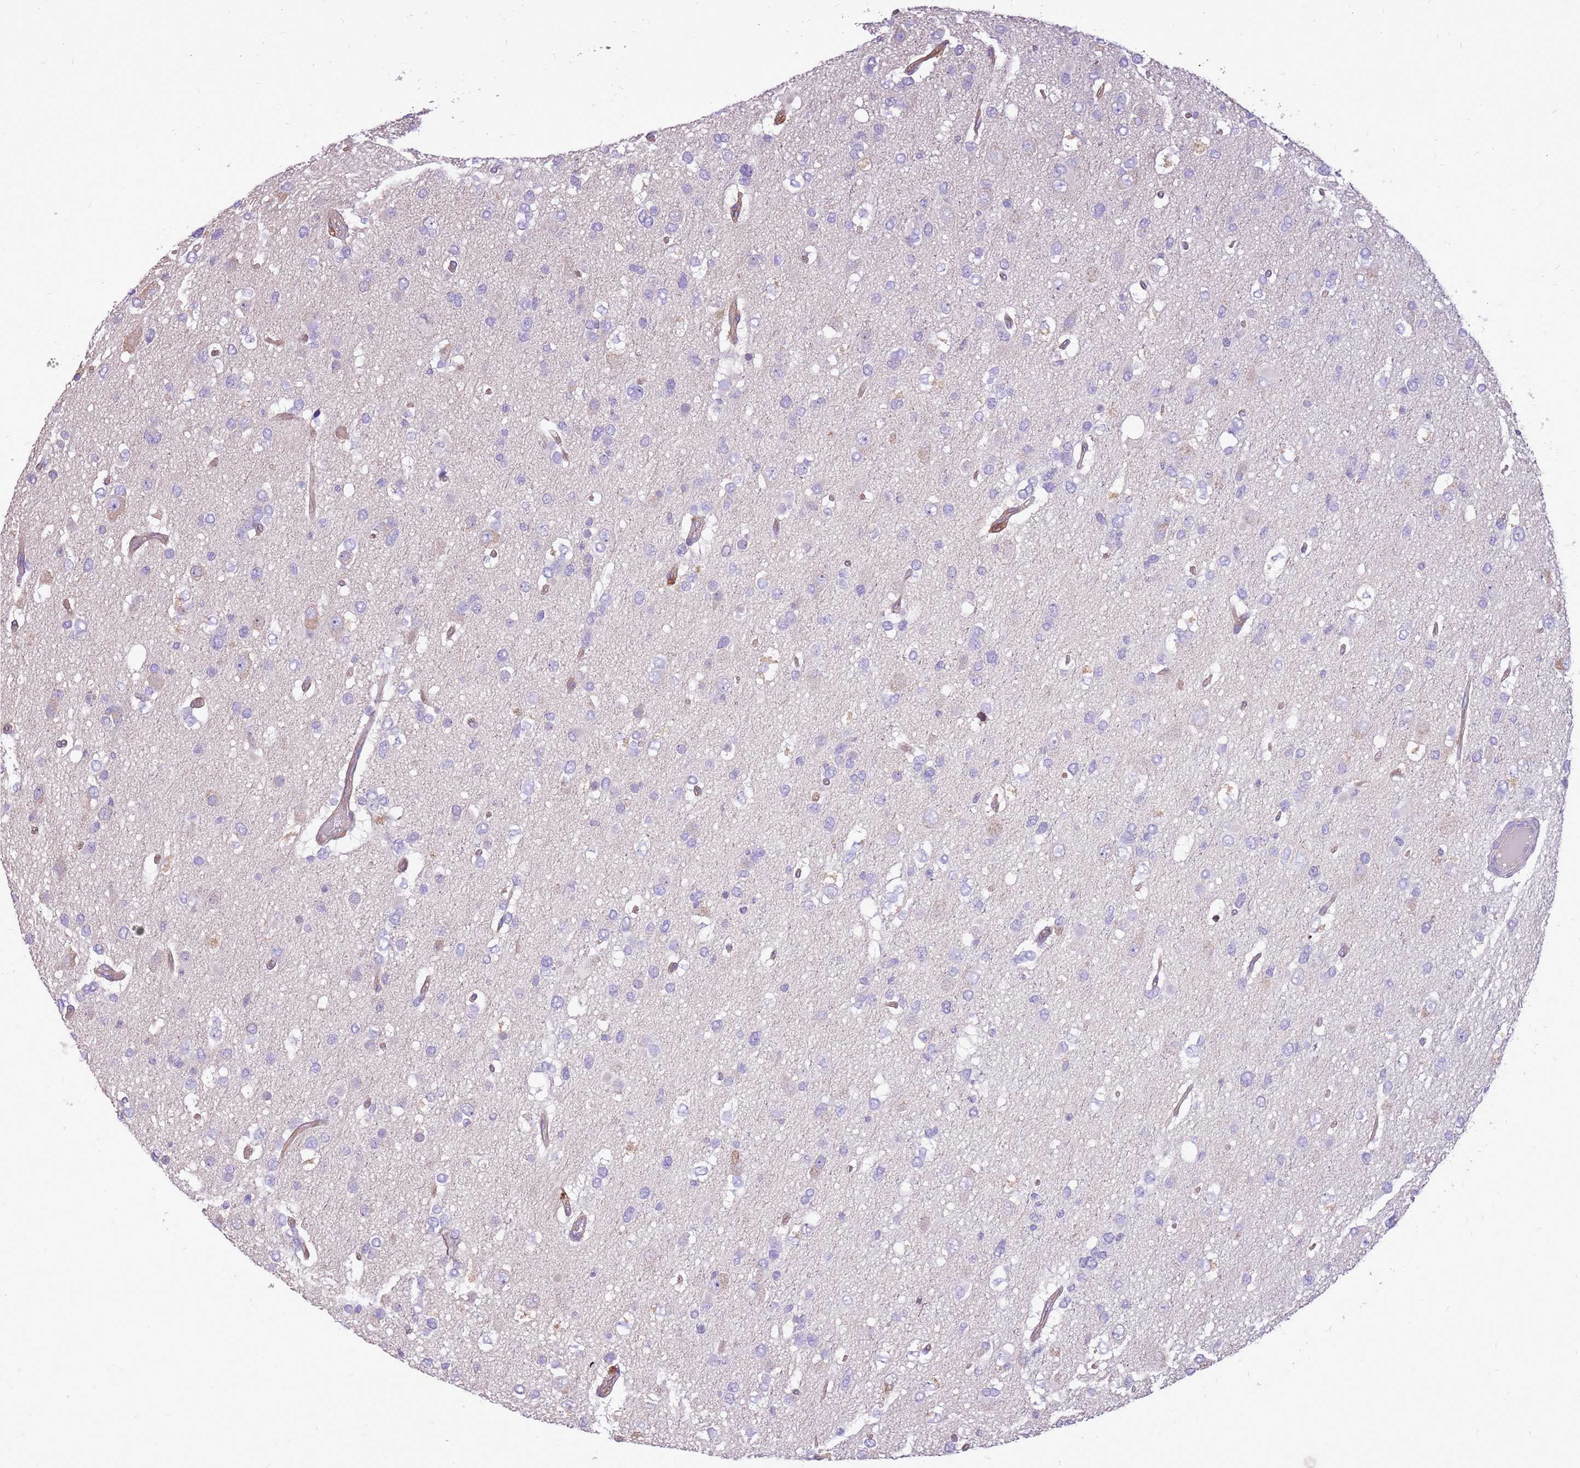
{"staining": {"intensity": "negative", "quantity": "none", "location": "none"}, "tissue": "glioma", "cell_type": "Tumor cells", "image_type": "cancer", "snomed": [{"axis": "morphology", "description": "Glioma, malignant, High grade"}, {"axis": "topography", "description": "Brain"}], "caption": "Photomicrograph shows no significant protein positivity in tumor cells of glioma.", "gene": "WASHC4", "patient": {"sex": "male", "age": 53}}